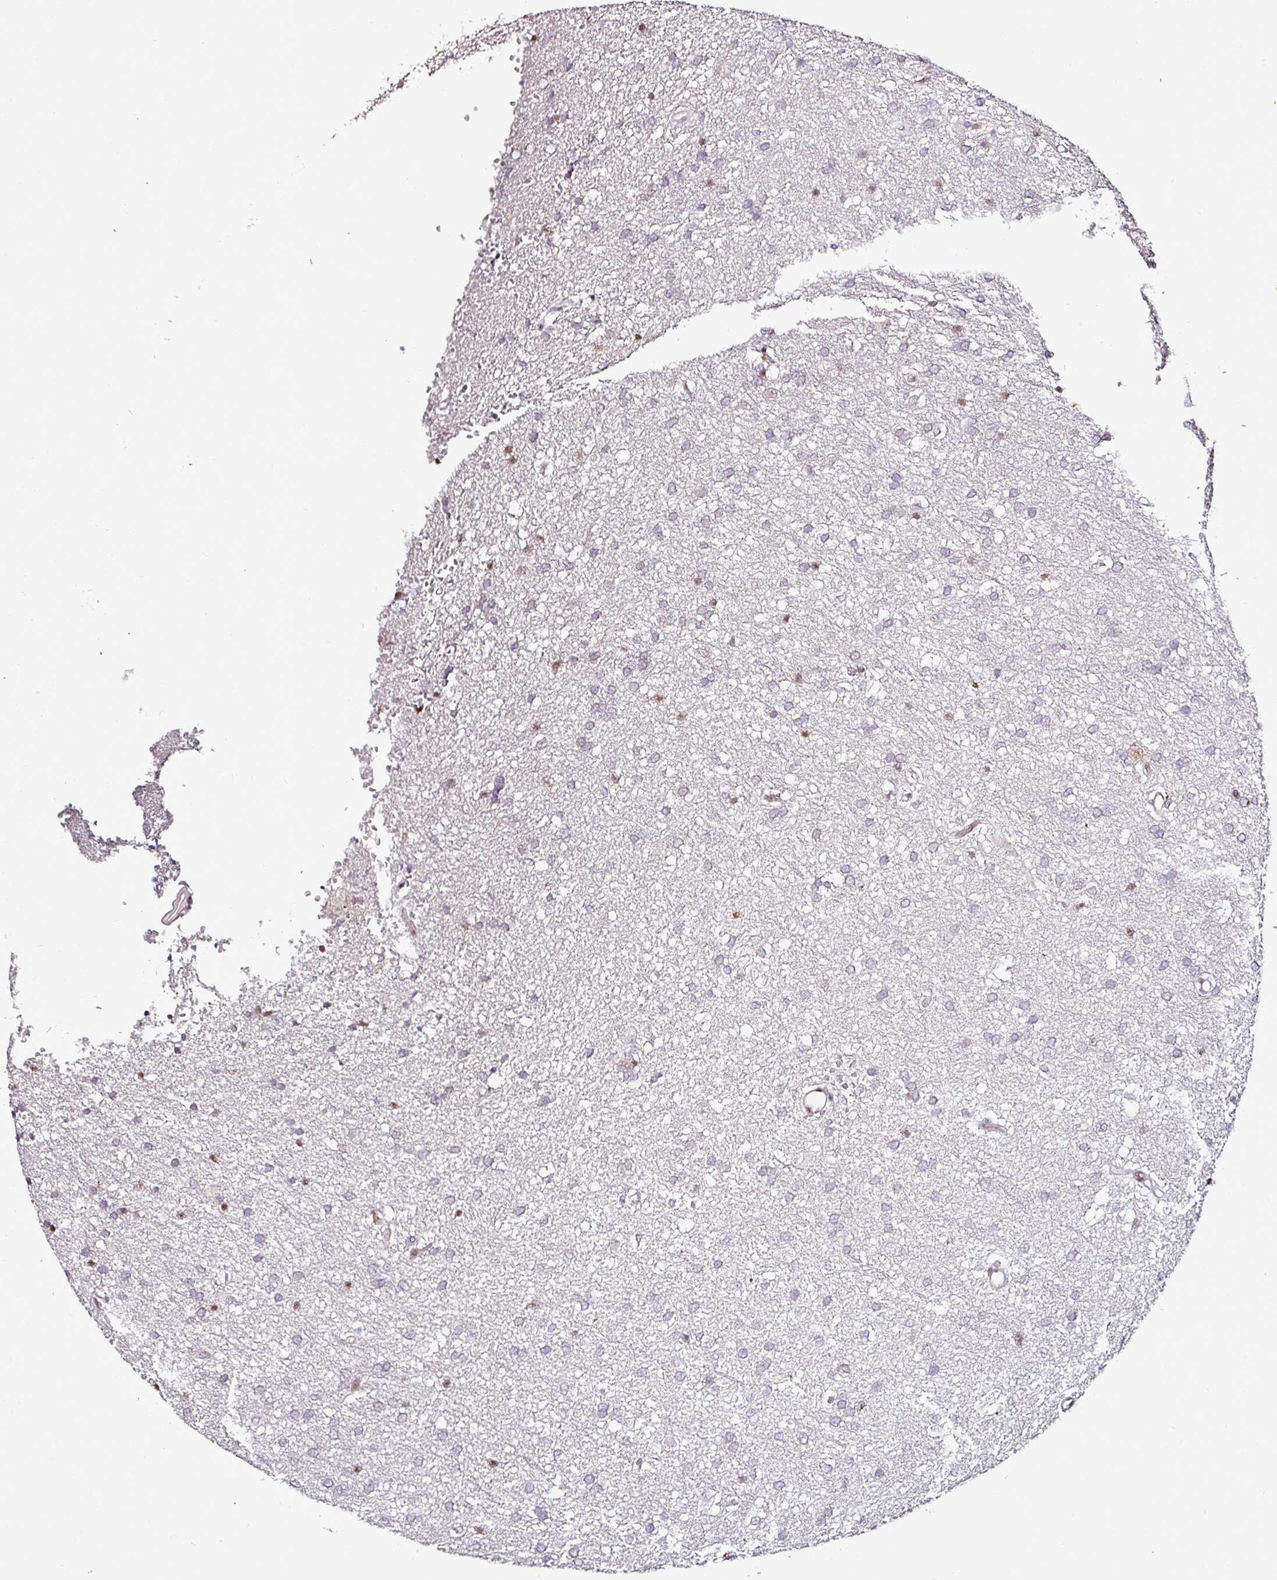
{"staining": {"intensity": "negative", "quantity": "none", "location": "none"}, "tissue": "glioma", "cell_type": "Tumor cells", "image_type": "cancer", "snomed": [{"axis": "morphology", "description": "Glioma, malignant, Low grade"}, {"axis": "topography", "description": "Brain"}], "caption": "High power microscopy histopathology image of an immunohistochemistry photomicrograph of malignant glioma (low-grade), revealing no significant staining in tumor cells.", "gene": "KLF16", "patient": {"sex": "female", "age": 33}}